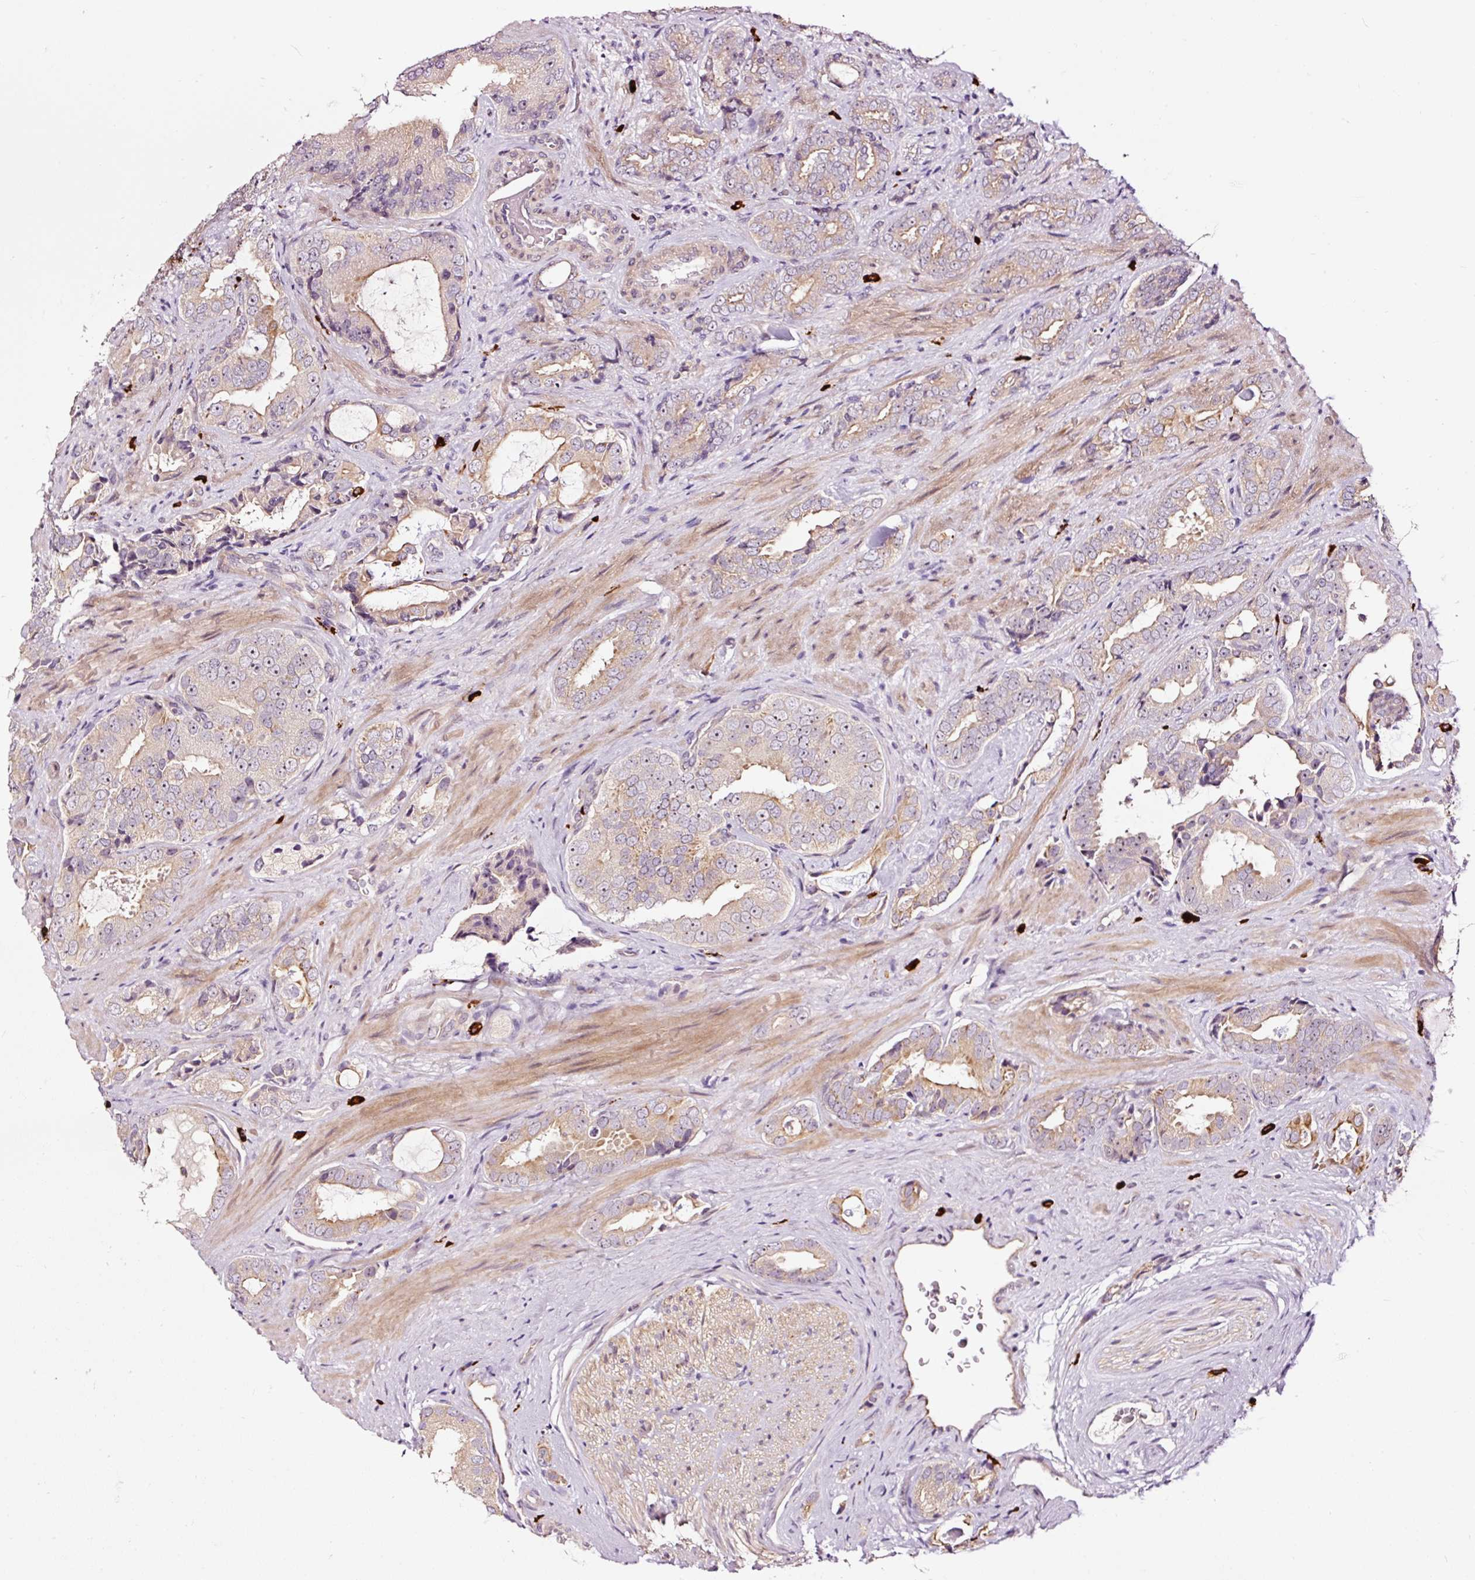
{"staining": {"intensity": "weak", "quantity": "<25%", "location": "cytoplasmic/membranous"}, "tissue": "prostate cancer", "cell_type": "Tumor cells", "image_type": "cancer", "snomed": [{"axis": "morphology", "description": "Adenocarcinoma, High grade"}, {"axis": "topography", "description": "Prostate"}], "caption": "An immunohistochemistry (IHC) photomicrograph of high-grade adenocarcinoma (prostate) is shown. There is no staining in tumor cells of high-grade adenocarcinoma (prostate). The staining was performed using DAB to visualize the protein expression in brown, while the nuclei were stained in blue with hematoxylin (Magnification: 20x).", "gene": "UTP14A", "patient": {"sex": "male", "age": 71}}